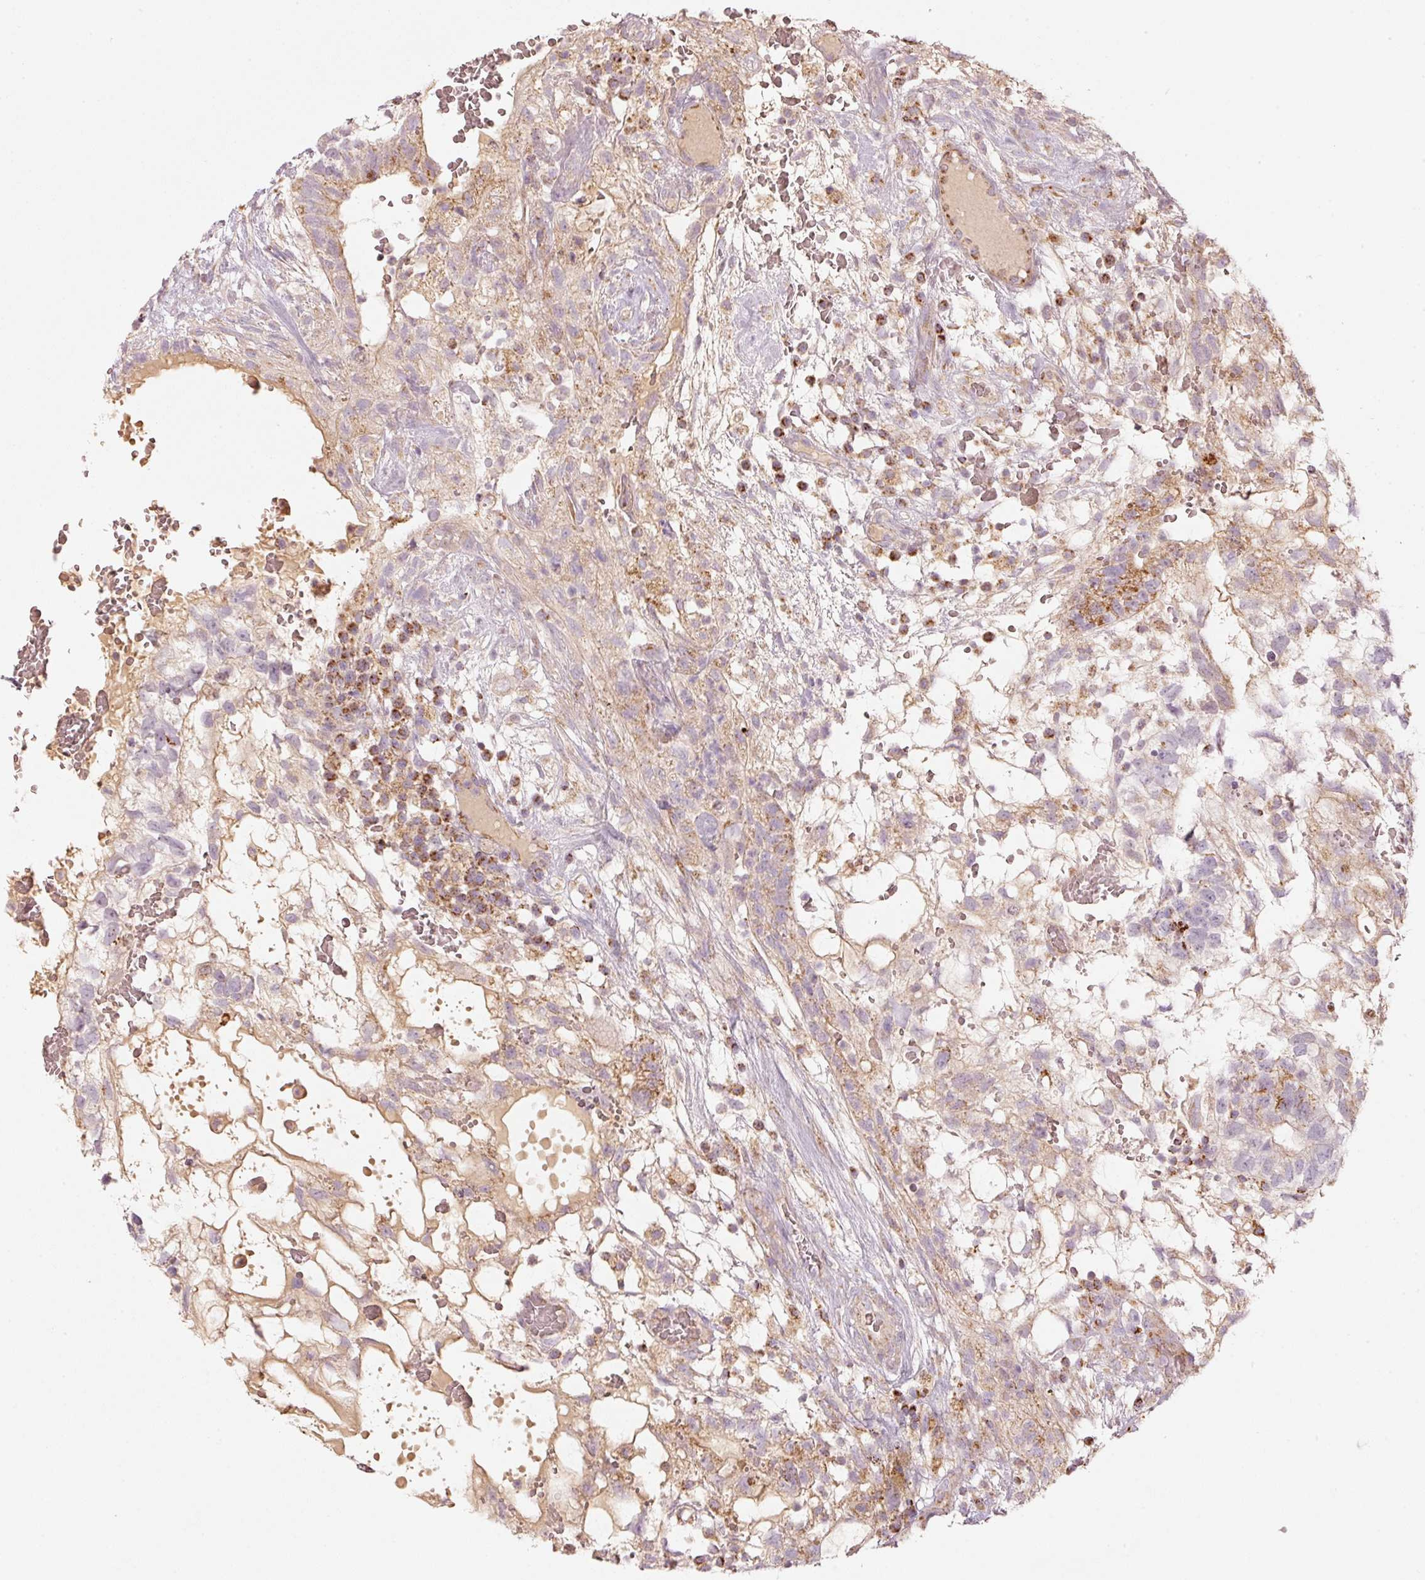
{"staining": {"intensity": "moderate", "quantity": "25%-75%", "location": "cytoplasmic/membranous"}, "tissue": "testis cancer", "cell_type": "Tumor cells", "image_type": "cancer", "snomed": [{"axis": "morphology", "description": "Normal tissue, NOS"}, {"axis": "morphology", "description": "Carcinoma, Embryonal, NOS"}, {"axis": "topography", "description": "Testis"}], "caption": "Immunohistochemistry histopathology image of neoplastic tissue: human testis cancer stained using immunohistochemistry (IHC) reveals medium levels of moderate protein expression localized specifically in the cytoplasmic/membranous of tumor cells, appearing as a cytoplasmic/membranous brown color.", "gene": "C17orf98", "patient": {"sex": "male", "age": 32}}